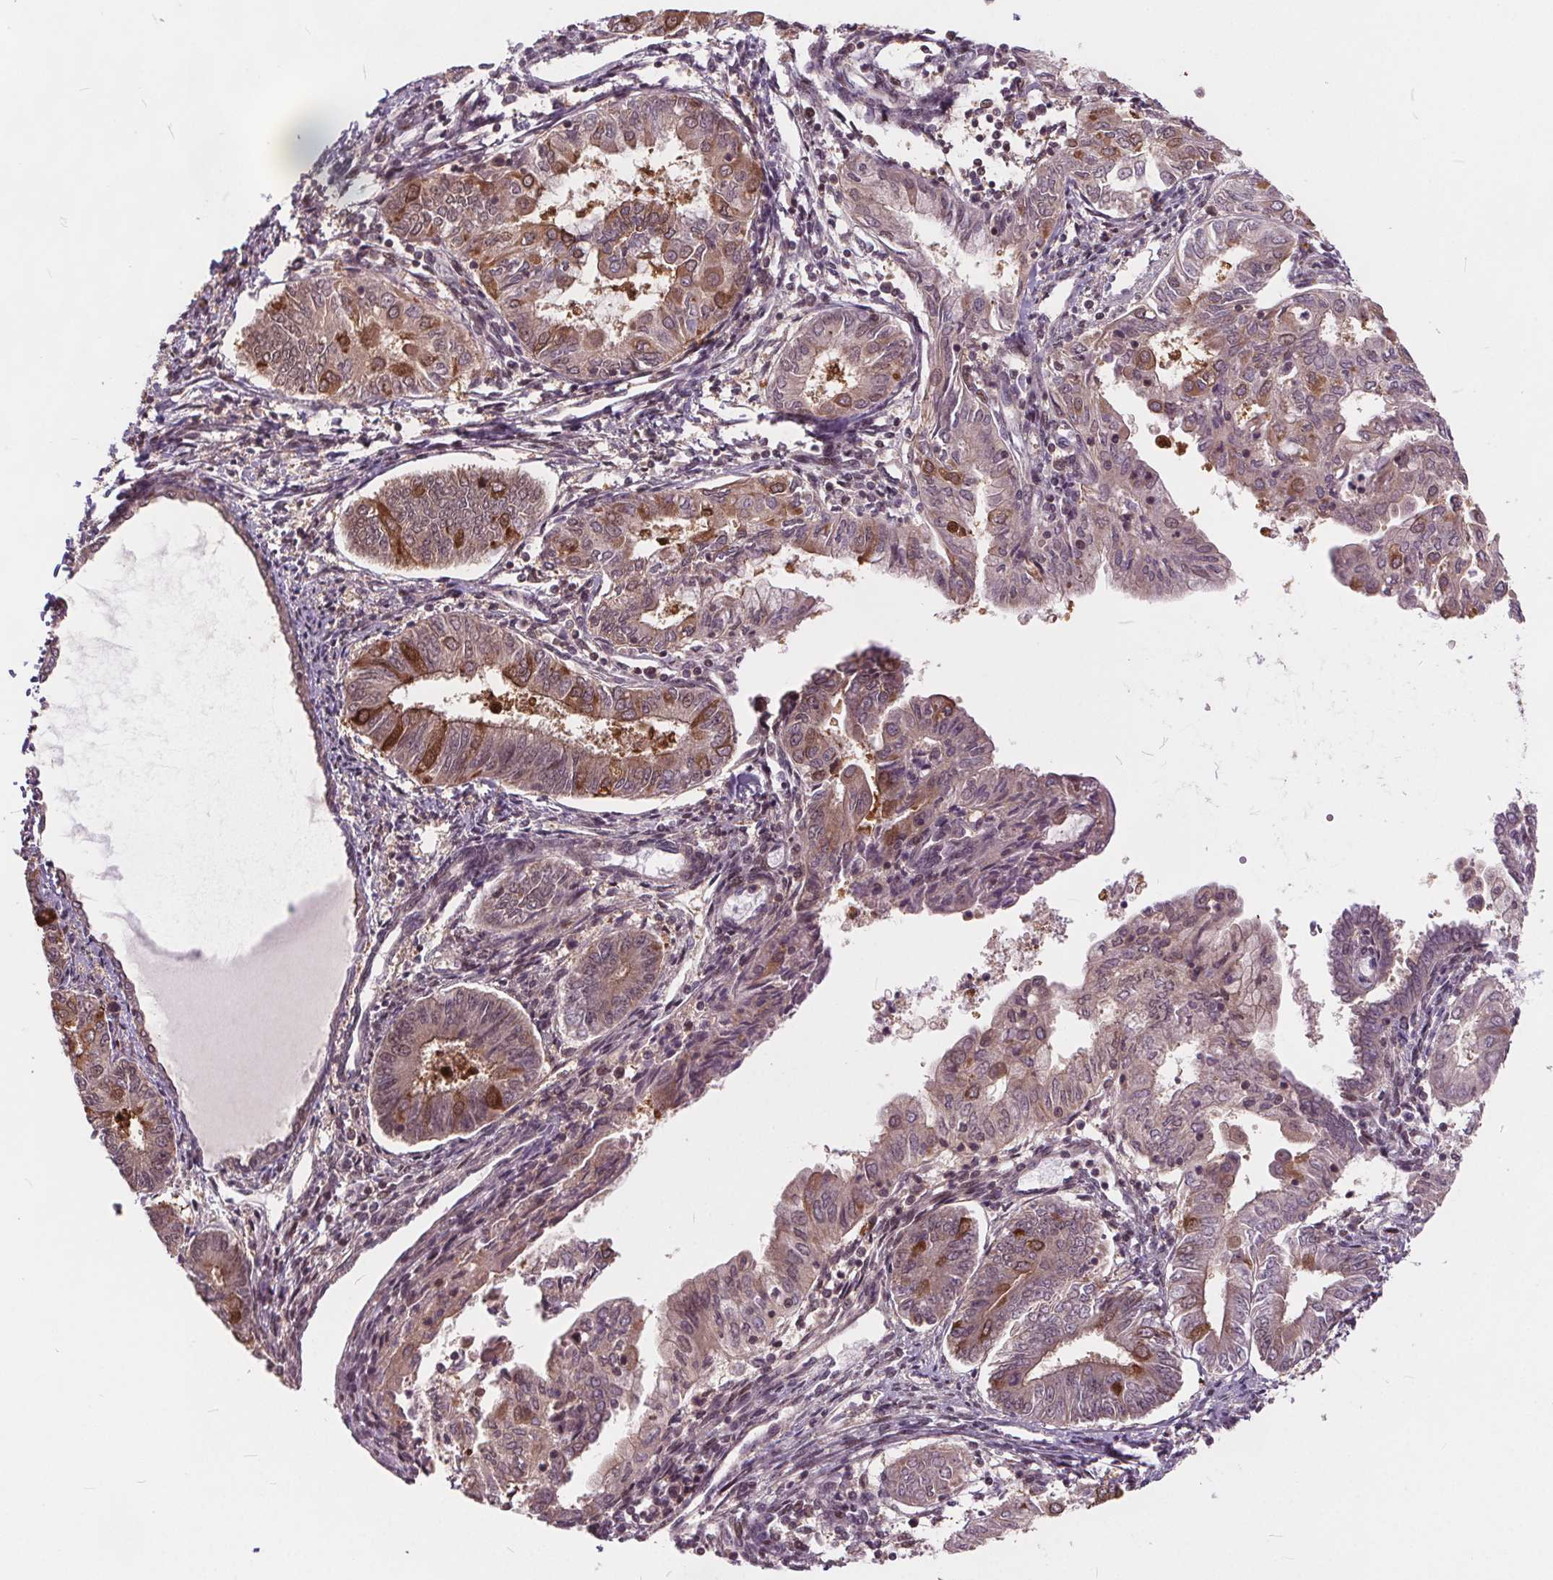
{"staining": {"intensity": "strong", "quantity": "<25%", "location": "cytoplasmic/membranous,nuclear"}, "tissue": "endometrial cancer", "cell_type": "Tumor cells", "image_type": "cancer", "snomed": [{"axis": "morphology", "description": "Adenocarcinoma, NOS"}, {"axis": "topography", "description": "Endometrium"}], "caption": "Immunohistochemistry (IHC) of human adenocarcinoma (endometrial) shows medium levels of strong cytoplasmic/membranous and nuclear staining in approximately <25% of tumor cells.", "gene": "HIF1AN", "patient": {"sex": "female", "age": 68}}